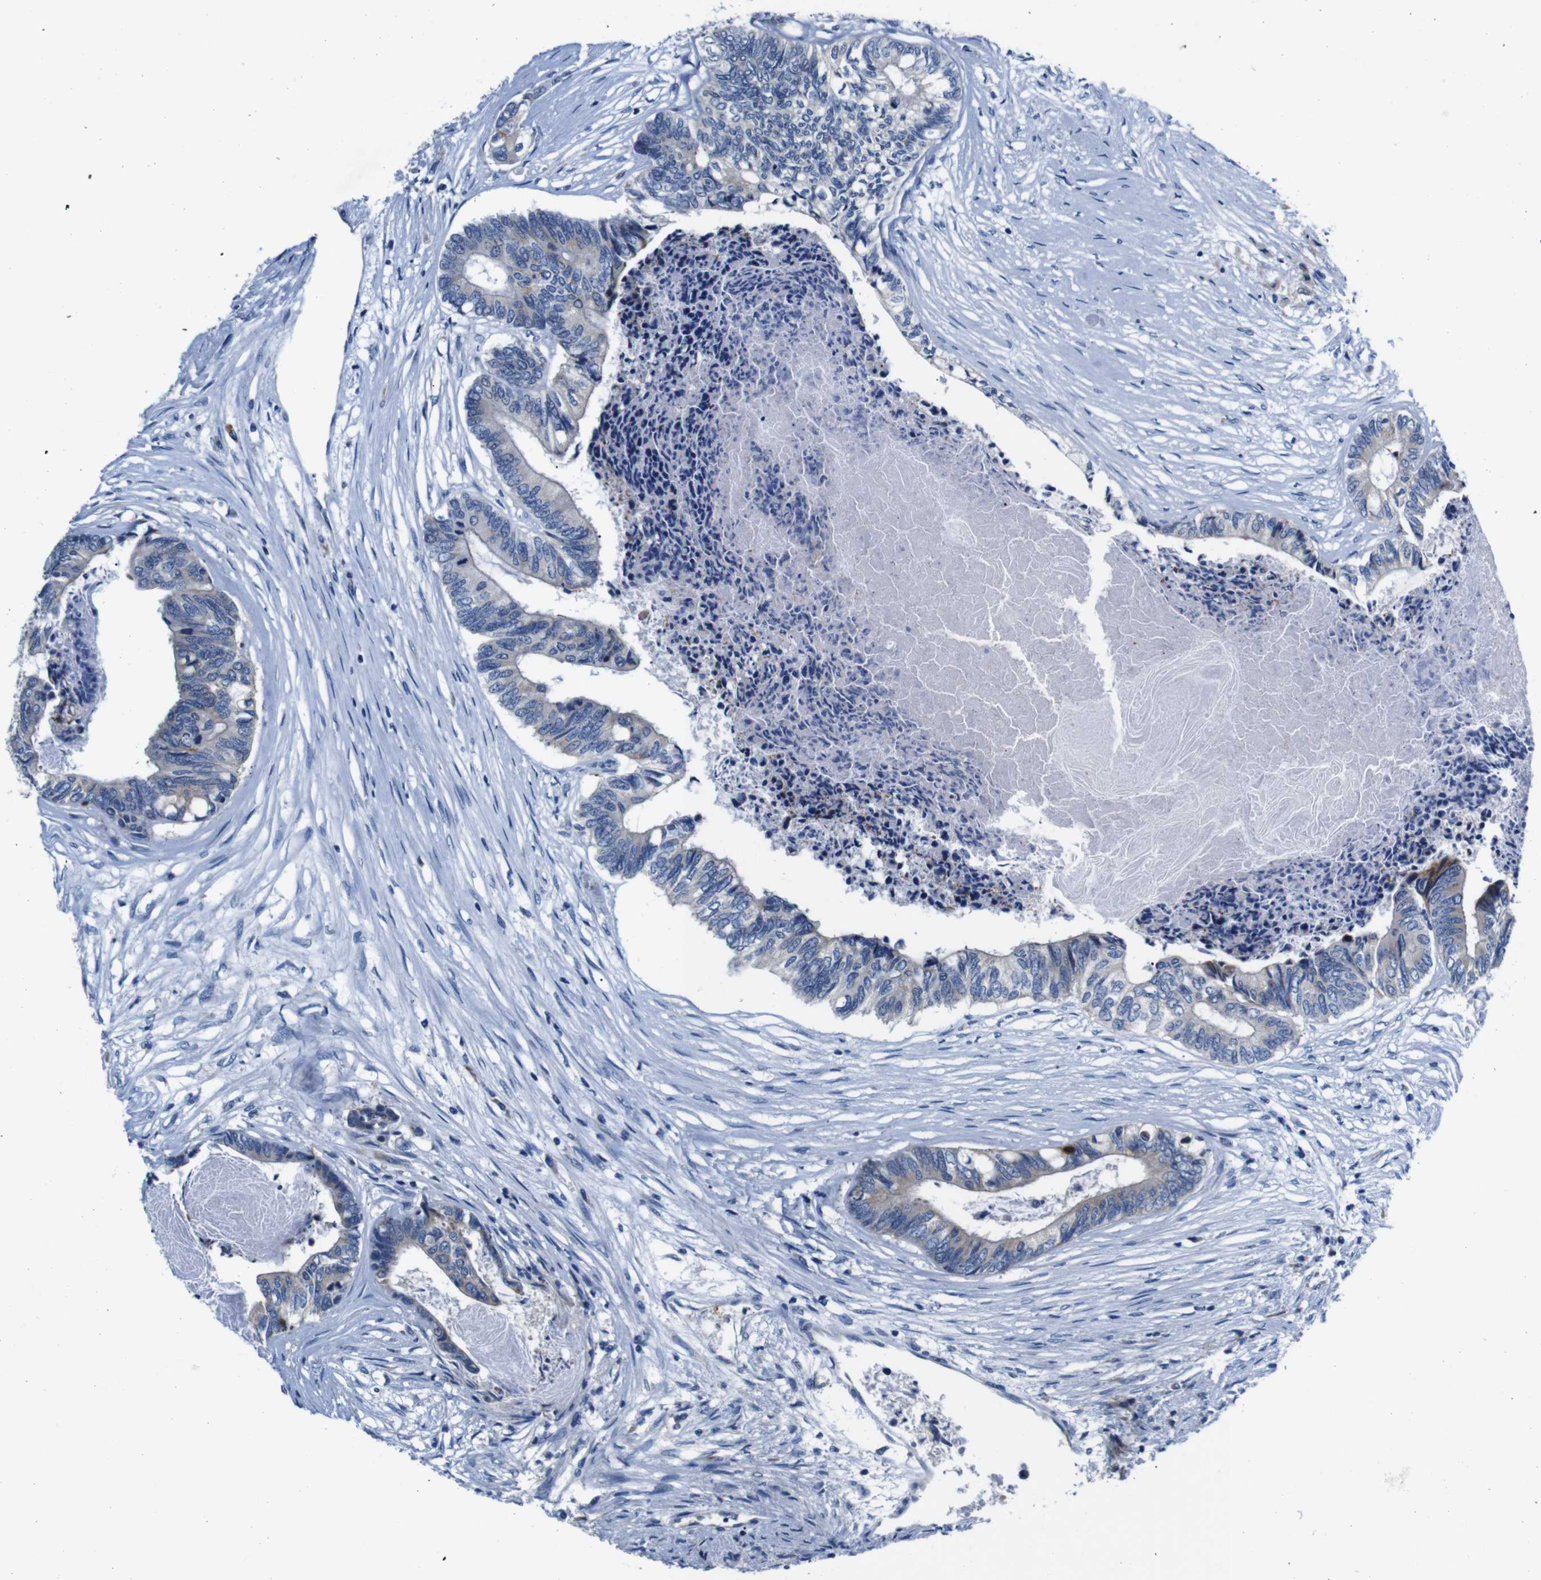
{"staining": {"intensity": "weak", "quantity": "<25%", "location": "cytoplasmic/membranous"}, "tissue": "colorectal cancer", "cell_type": "Tumor cells", "image_type": "cancer", "snomed": [{"axis": "morphology", "description": "Adenocarcinoma, NOS"}, {"axis": "topography", "description": "Rectum"}], "caption": "A histopathology image of colorectal cancer (adenocarcinoma) stained for a protein displays no brown staining in tumor cells.", "gene": "SNX19", "patient": {"sex": "male", "age": 63}}